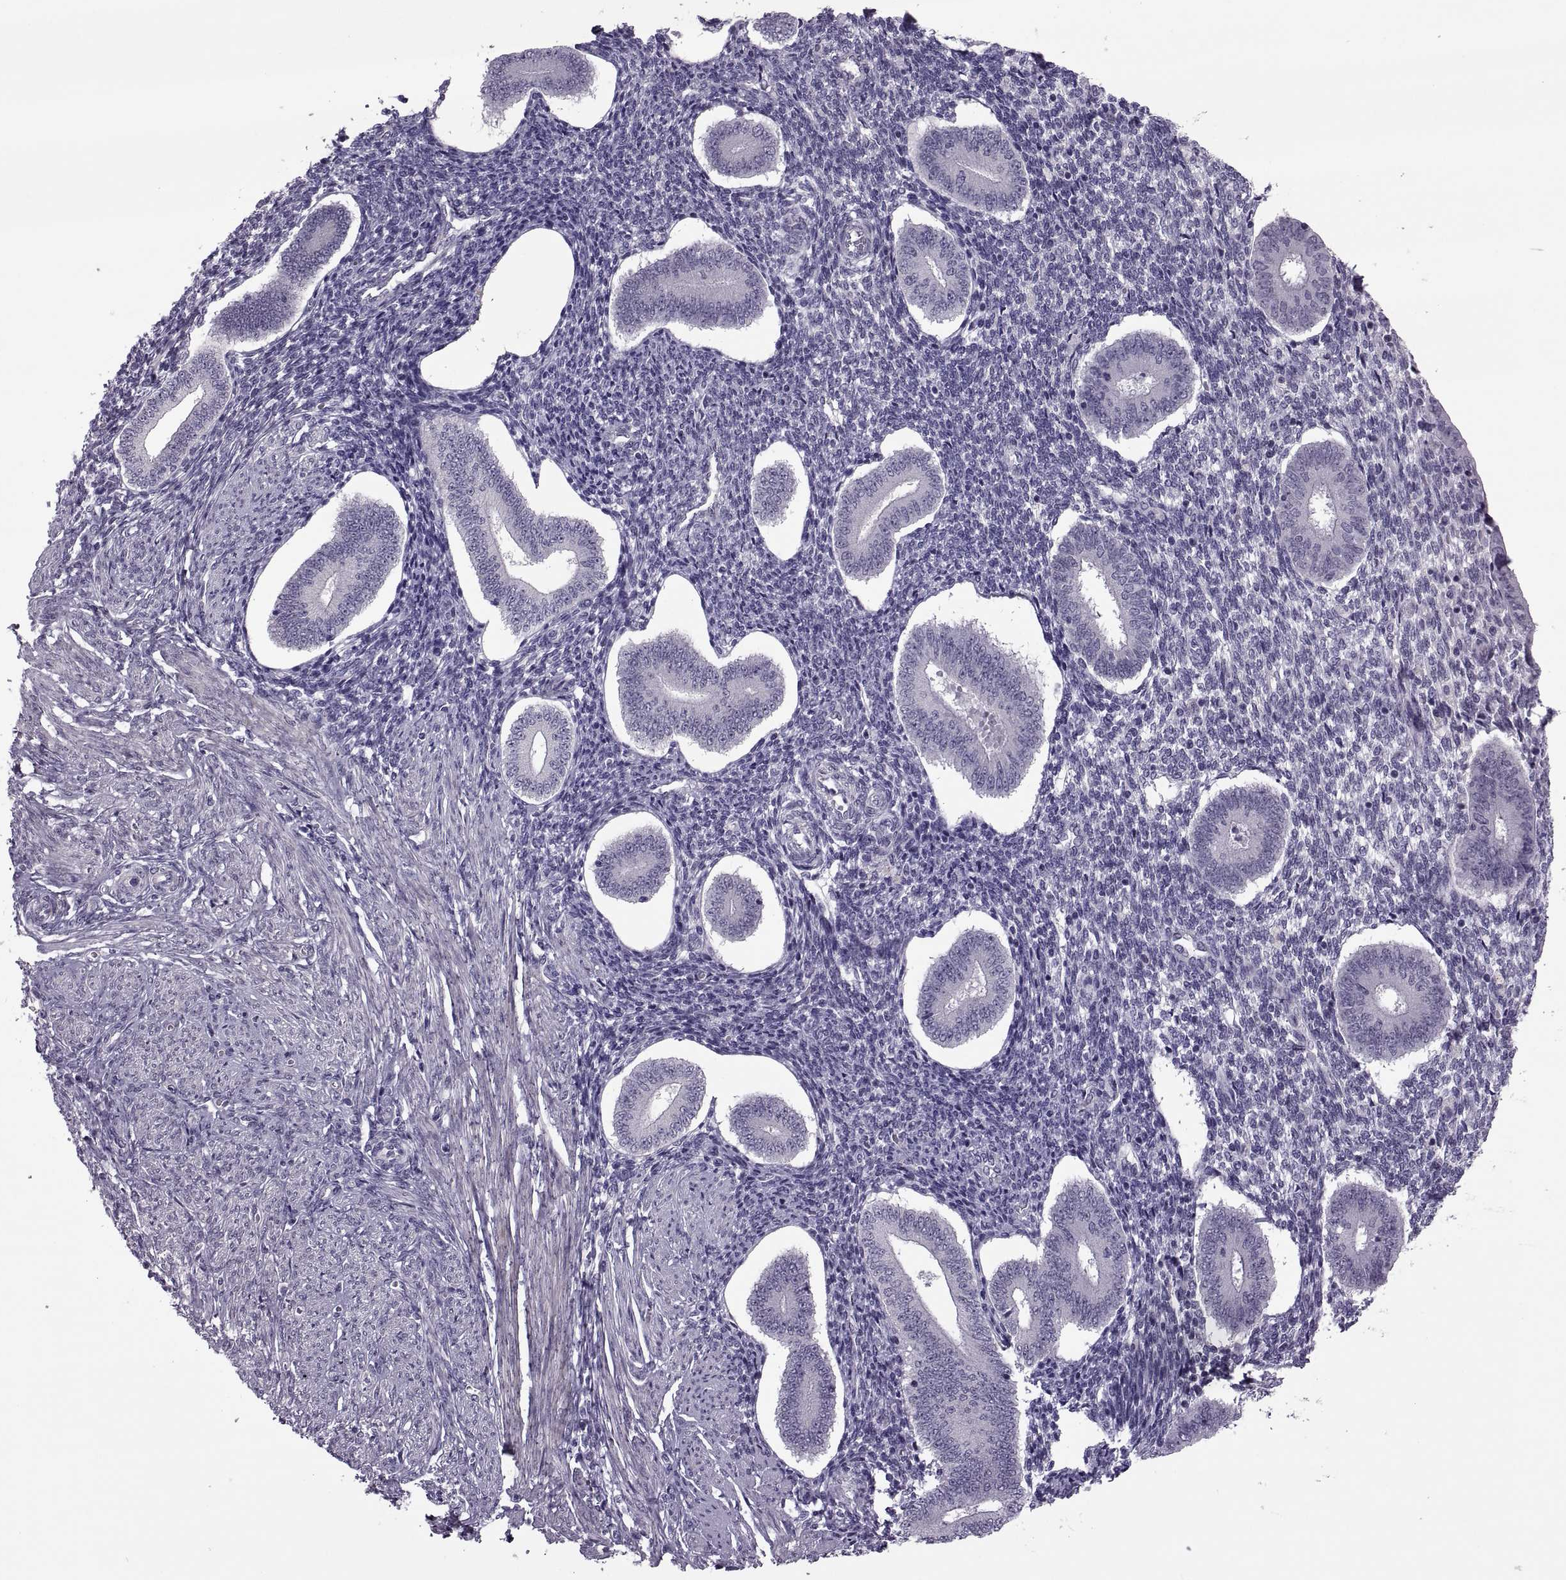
{"staining": {"intensity": "negative", "quantity": "none", "location": "none"}, "tissue": "endometrium", "cell_type": "Cells in endometrial stroma", "image_type": "normal", "snomed": [{"axis": "morphology", "description": "Normal tissue, NOS"}, {"axis": "topography", "description": "Endometrium"}], "caption": "Cells in endometrial stroma show no significant staining in benign endometrium. (DAB immunohistochemistry (IHC) visualized using brightfield microscopy, high magnification).", "gene": "ODF3", "patient": {"sex": "female", "age": 40}}